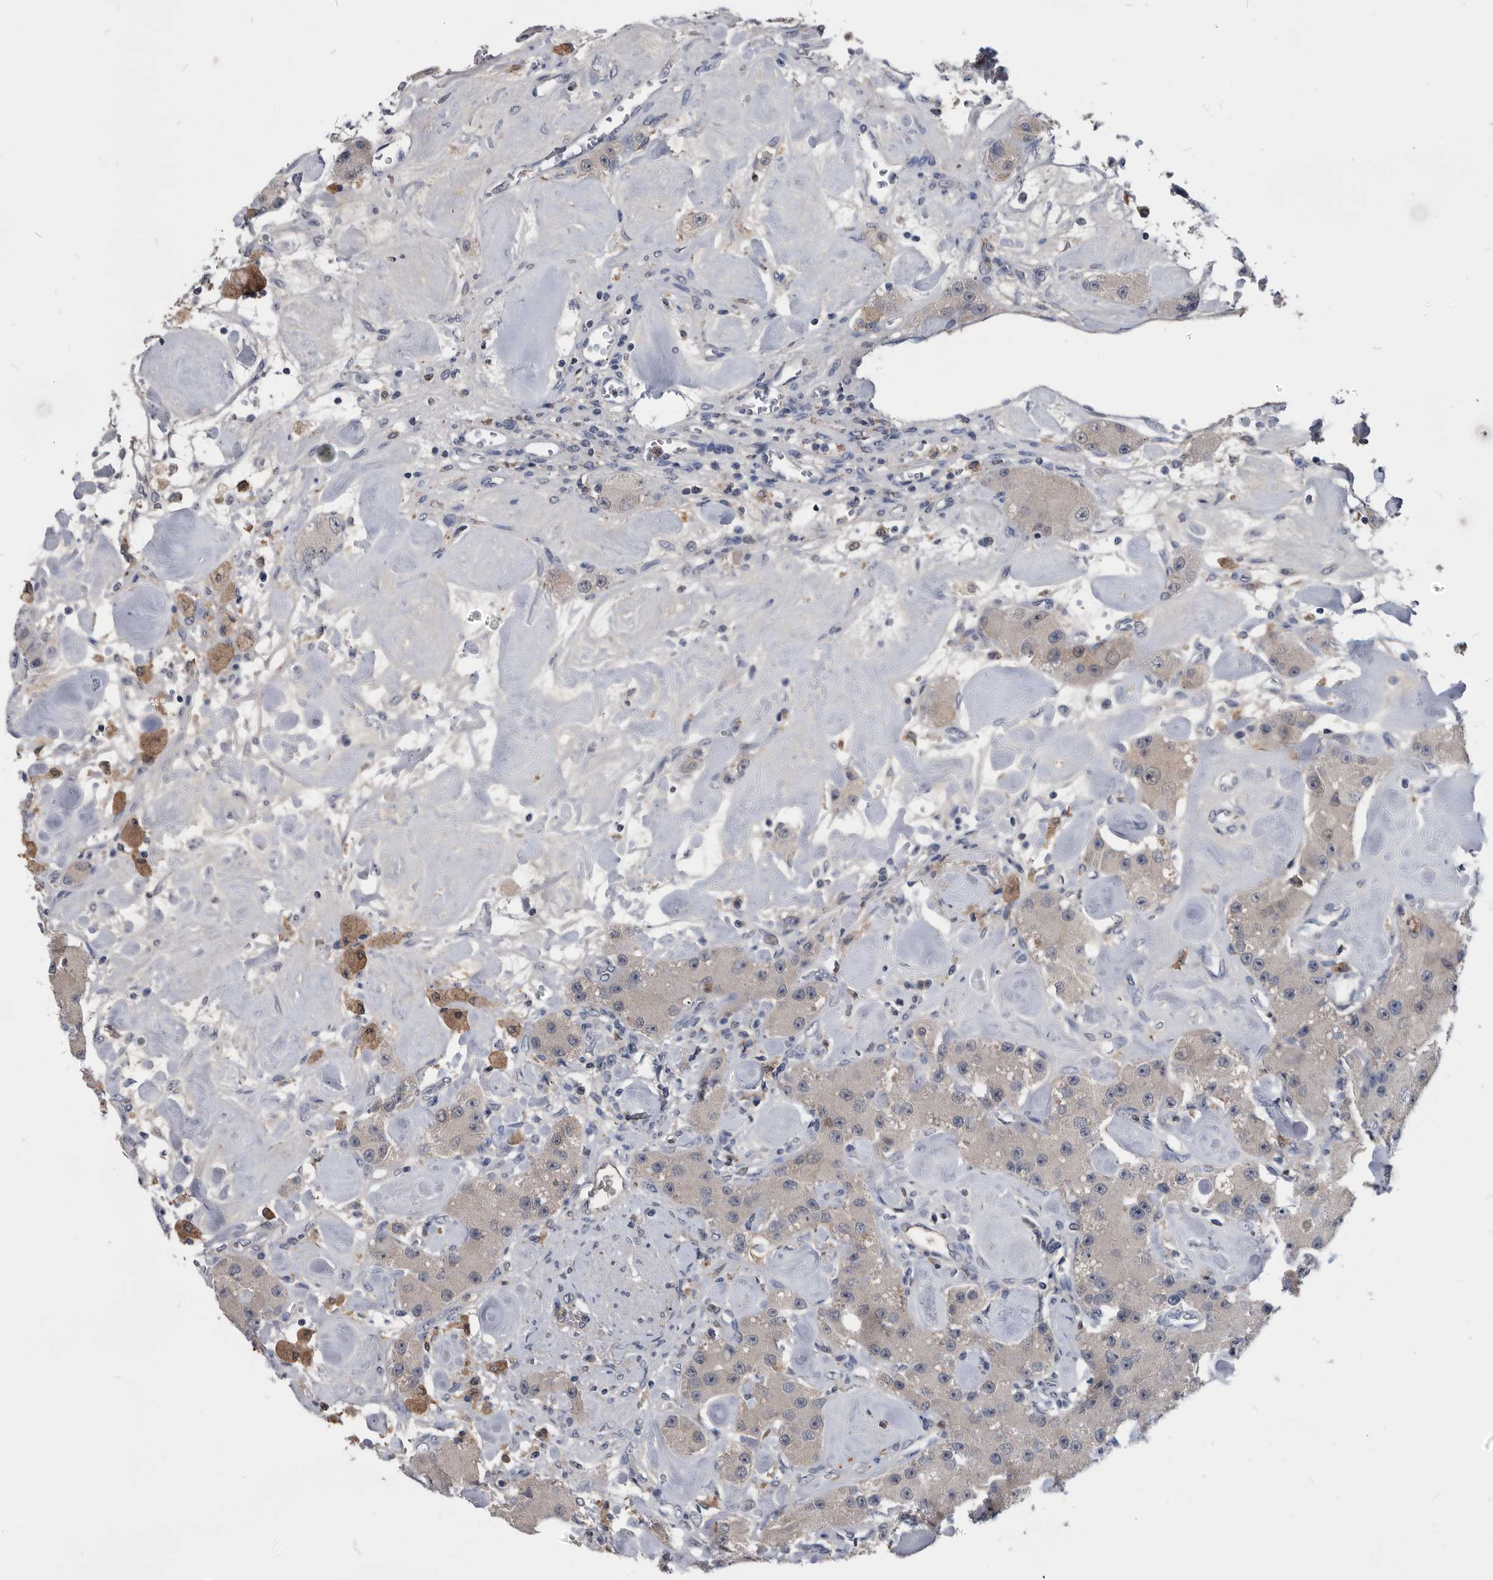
{"staining": {"intensity": "negative", "quantity": "none", "location": "none"}, "tissue": "carcinoid", "cell_type": "Tumor cells", "image_type": "cancer", "snomed": [{"axis": "morphology", "description": "Carcinoid, malignant, NOS"}, {"axis": "topography", "description": "Pancreas"}], "caption": "DAB (3,3'-diaminobenzidine) immunohistochemical staining of carcinoid (malignant) demonstrates no significant staining in tumor cells.", "gene": "PDXK", "patient": {"sex": "male", "age": 41}}